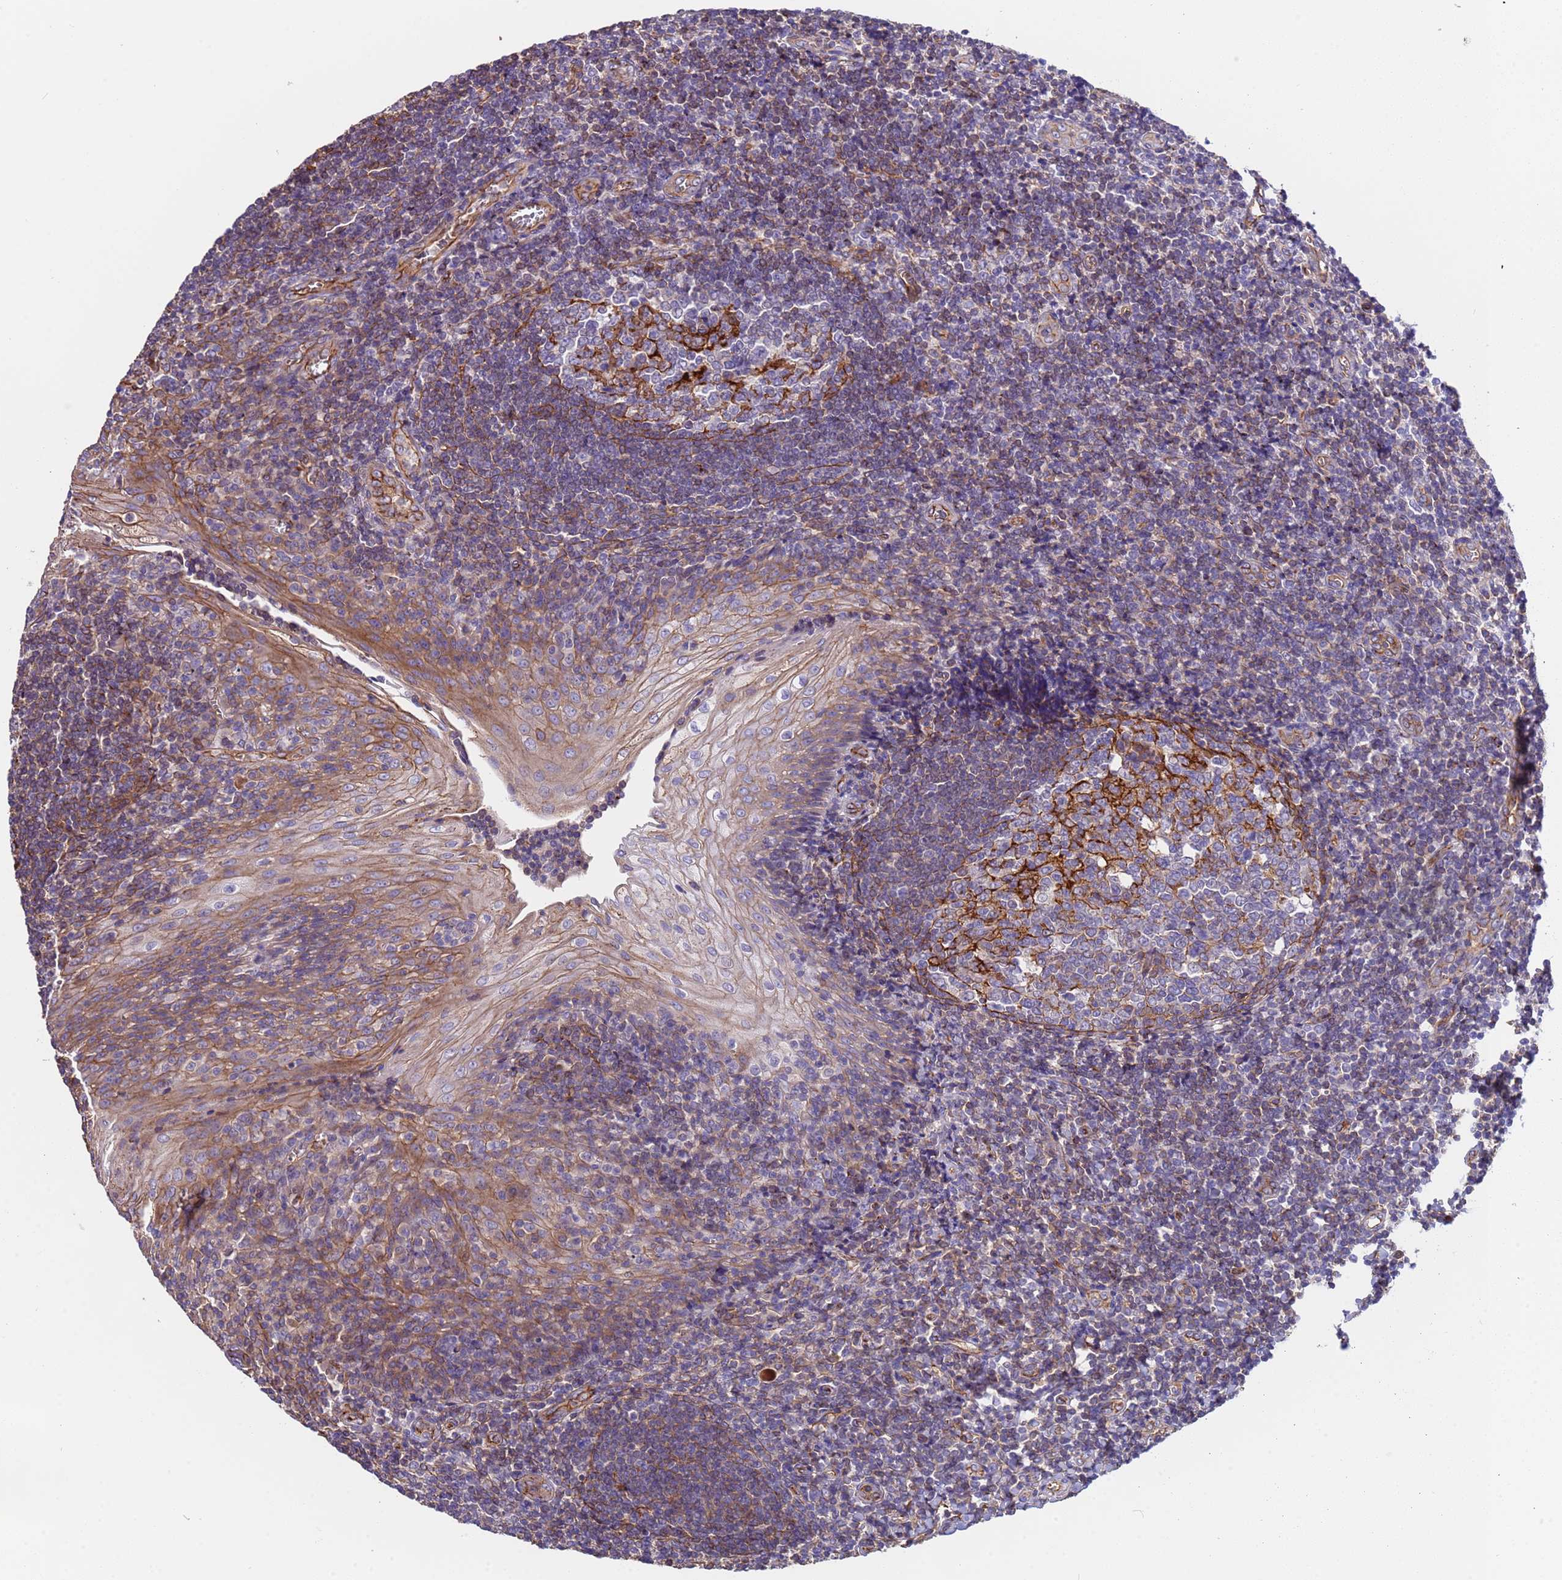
{"staining": {"intensity": "strong", "quantity": "<25%", "location": "cytoplasmic/membranous"}, "tissue": "tonsil", "cell_type": "Germinal center cells", "image_type": "normal", "snomed": [{"axis": "morphology", "description": "Normal tissue, NOS"}, {"axis": "topography", "description": "Tonsil"}], "caption": "Approximately <25% of germinal center cells in unremarkable human tonsil show strong cytoplasmic/membranous protein expression as visualized by brown immunohistochemical staining.", "gene": "ZNF248", "patient": {"sex": "male", "age": 27}}